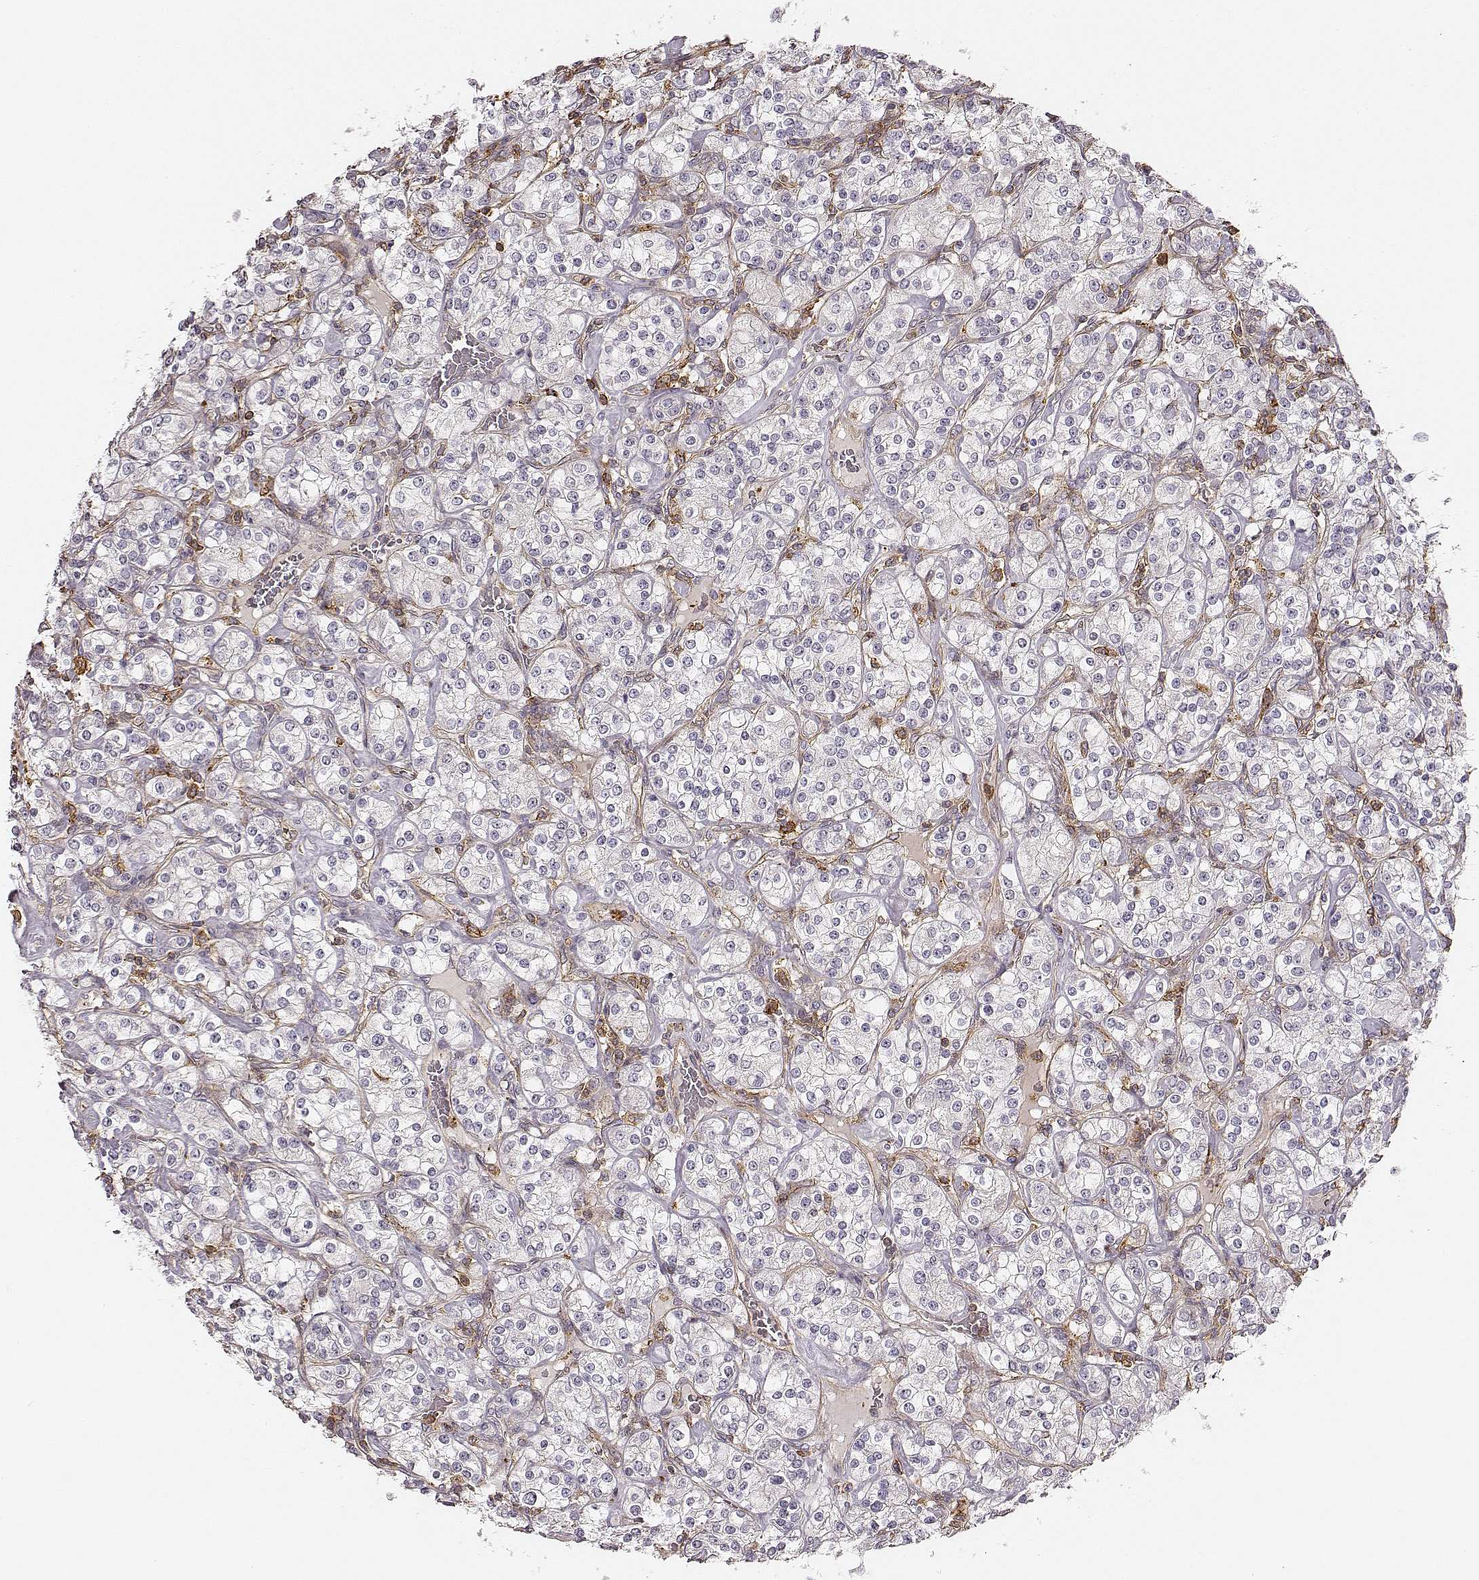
{"staining": {"intensity": "negative", "quantity": "none", "location": "none"}, "tissue": "renal cancer", "cell_type": "Tumor cells", "image_type": "cancer", "snomed": [{"axis": "morphology", "description": "Adenocarcinoma, NOS"}, {"axis": "topography", "description": "Kidney"}], "caption": "Immunohistochemistry (IHC) photomicrograph of neoplastic tissue: renal cancer (adenocarcinoma) stained with DAB (3,3'-diaminobenzidine) demonstrates no significant protein staining in tumor cells.", "gene": "ZYX", "patient": {"sex": "male", "age": 77}}